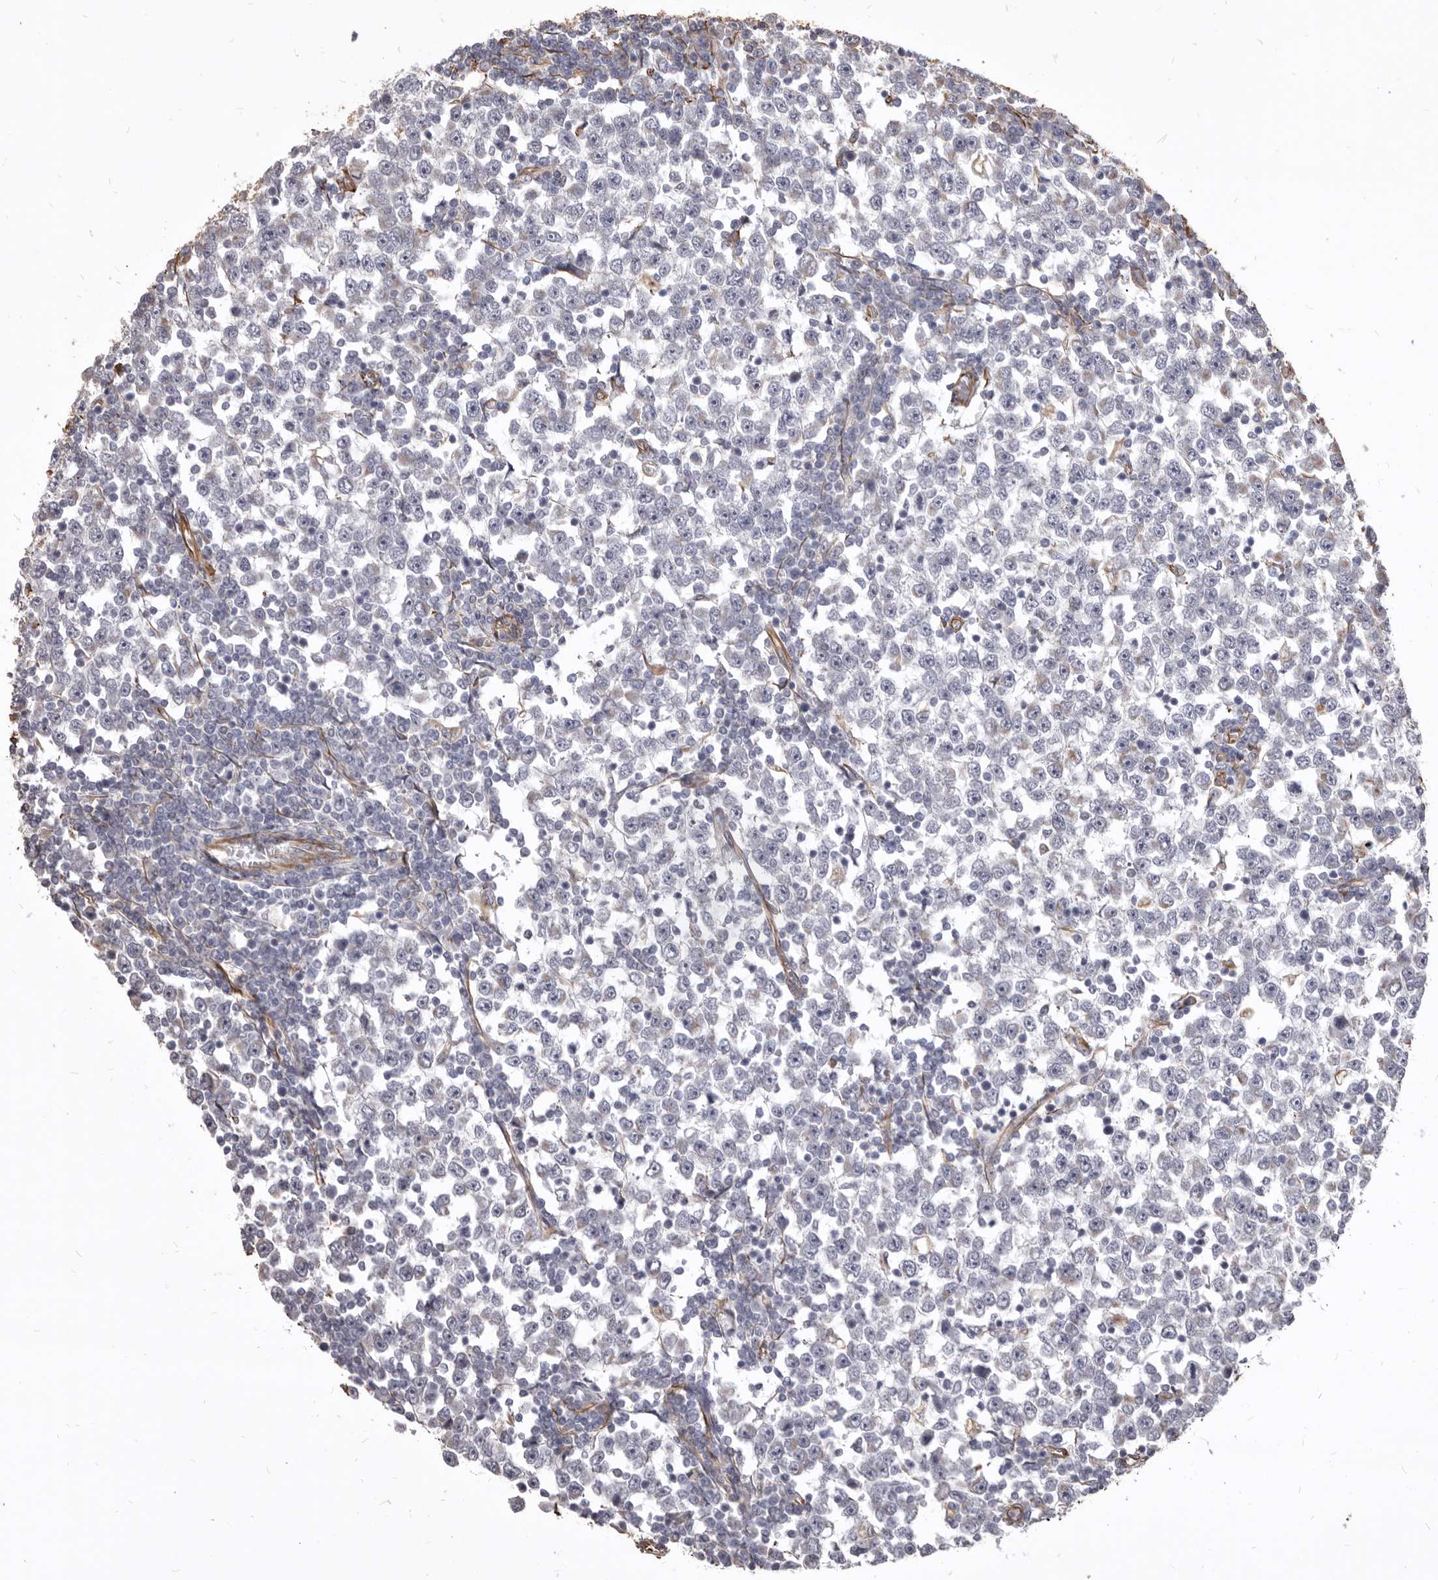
{"staining": {"intensity": "negative", "quantity": "none", "location": "none"}, "tissue": "testis cancer", "cell_type": "Tumor cells", "image_type": "cancer", "snomed": [{"axis": "morphology", "description": "Seminoma, NOS"}, {"axis": "topography", "description": "Testis"}], "caption": "Photomicrograph shows no significant protein positivity in tumor cells of testis seminoma.", "gene": "MTURN", "patient": {"sex": "male", "age": 65}}